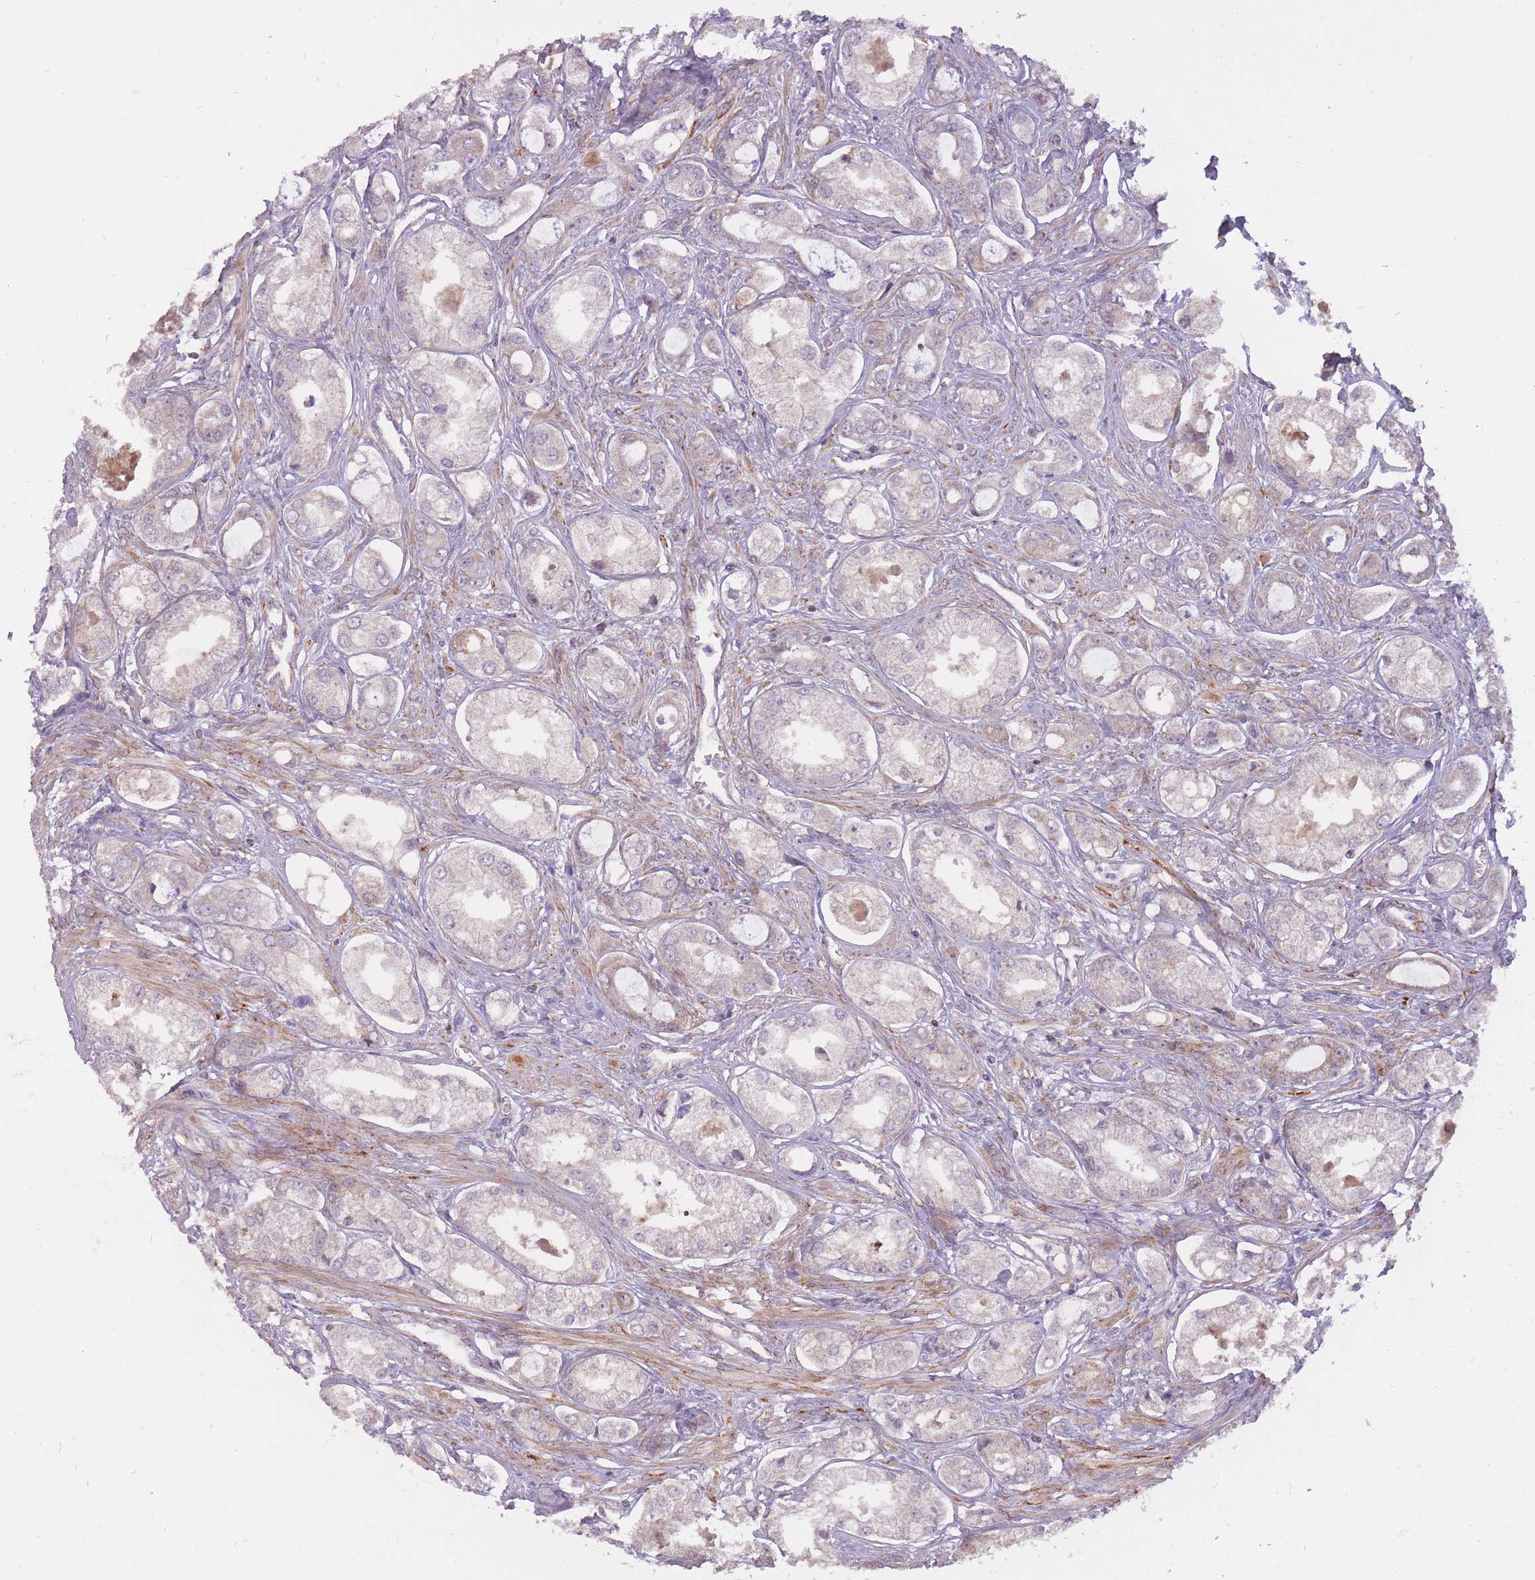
{"staining": {"intensity": "weak", "quantity": "<25%", "location": "cytoplasmic/membranous"}, "tissue": "prostate cancer", "cell_type": "Tumor cells", "image_type": "cancer", "snomed": [{"axis": "morphology", "description": "Adenocarcinoma, Low grade"}, {"axis": "topography", "description": "Prostate"}], "caption": "The image reveals no significant staining in tumor cells of prostate adenocarcinoma (low-grade).", "gene": "LIN7C", "patient": {"sex": "male", "age": 68}}